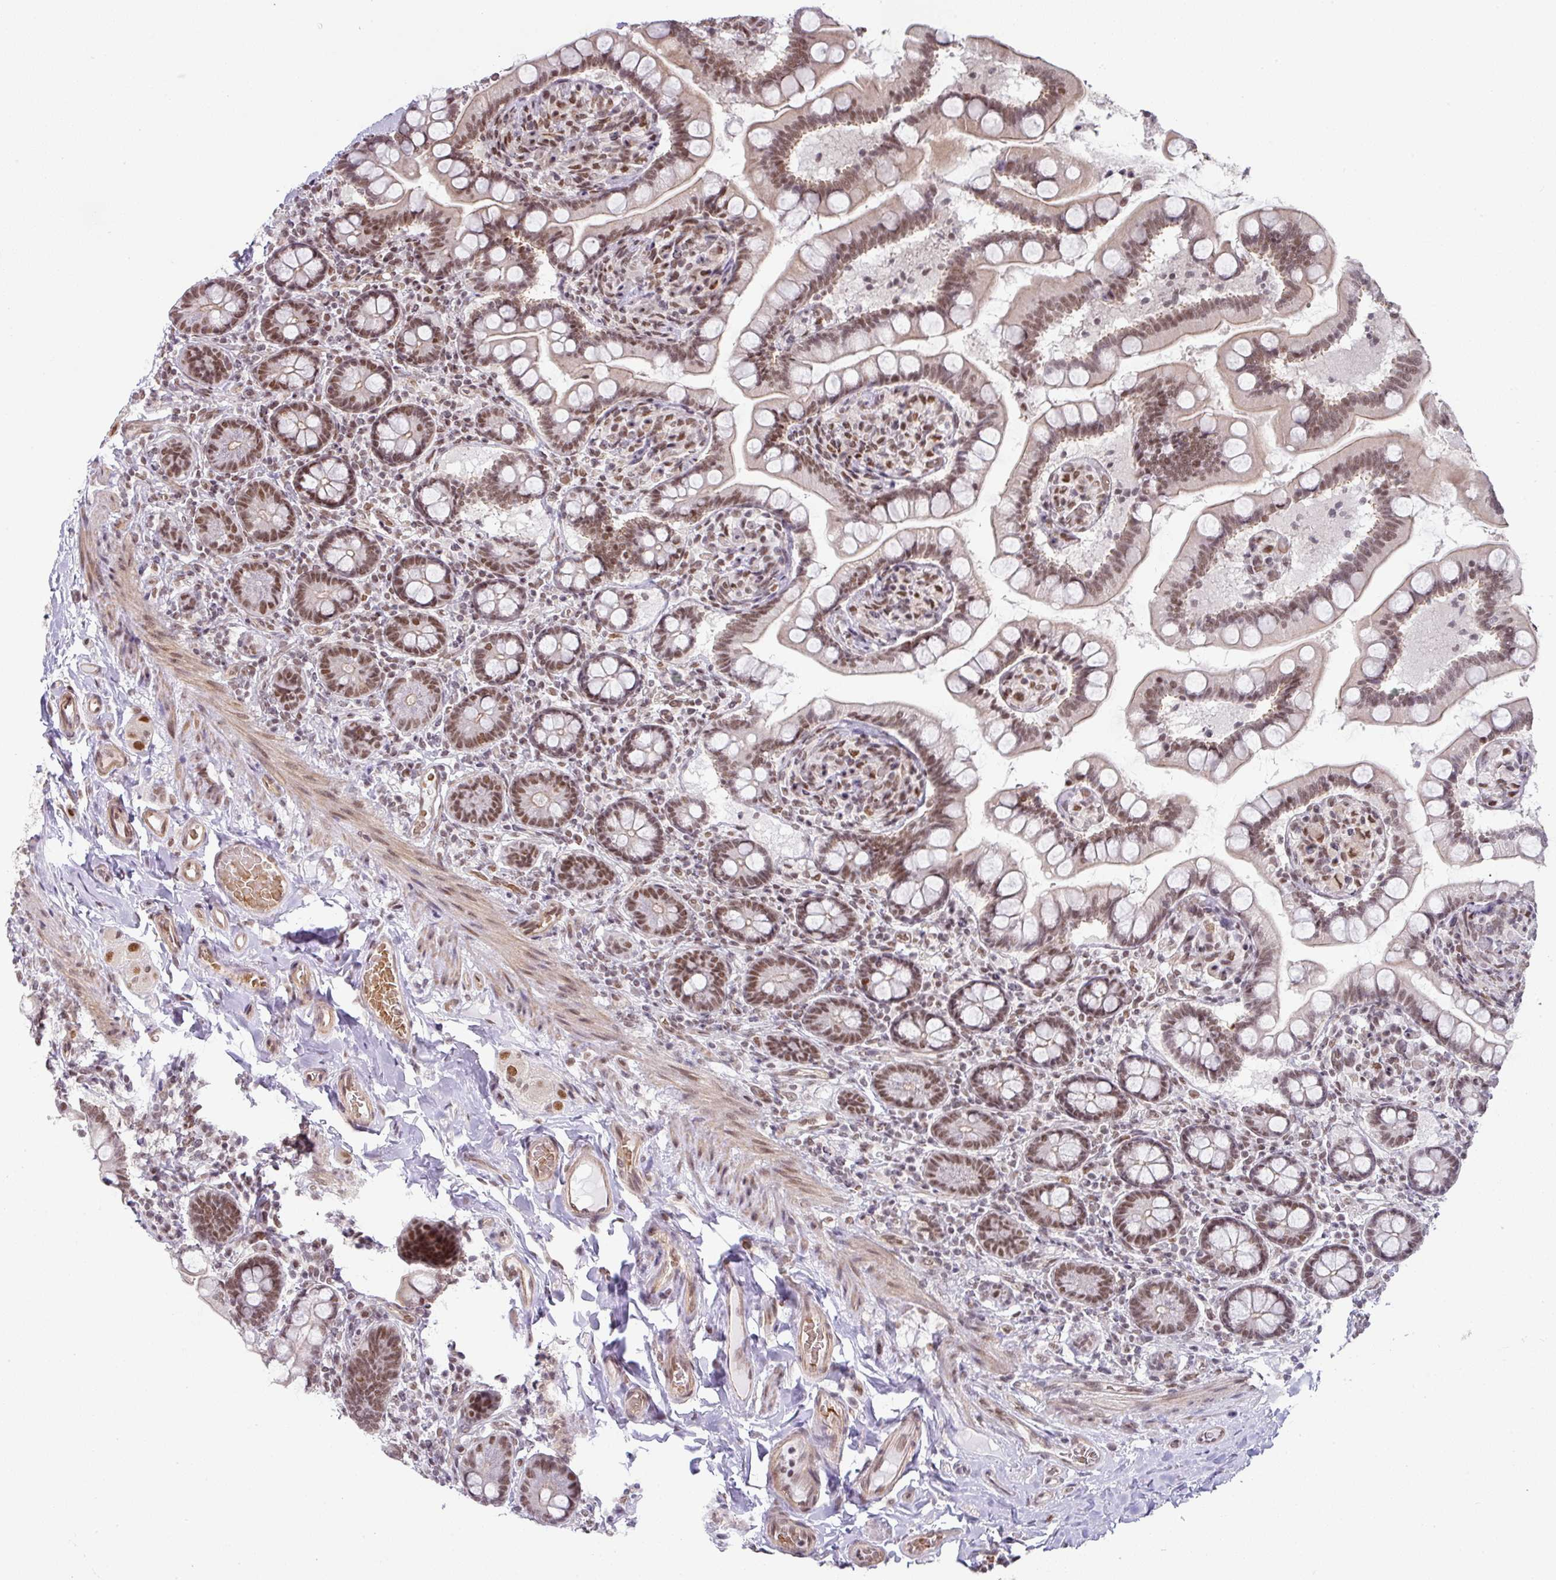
{"staining": {"intensity": "moderate", "quantity": ">75%", "location": "nuclear"}, "tissue": "small intestine", "cell_type": "Glandular cells", "image_type": "normal", "snomed": [{"axis": "morphology", "description": "Normal tissue, NOS"}, {"axis": "topography", "description": "Small intestine"}], "caption": "Immunohistochemical staining of unremarkable small intestine shows medium levels of moderate nuclear expression in approximately >75% of glandular cells.", "gene": "NCOA5", "patient": {"sex": "female", "age": 64}}